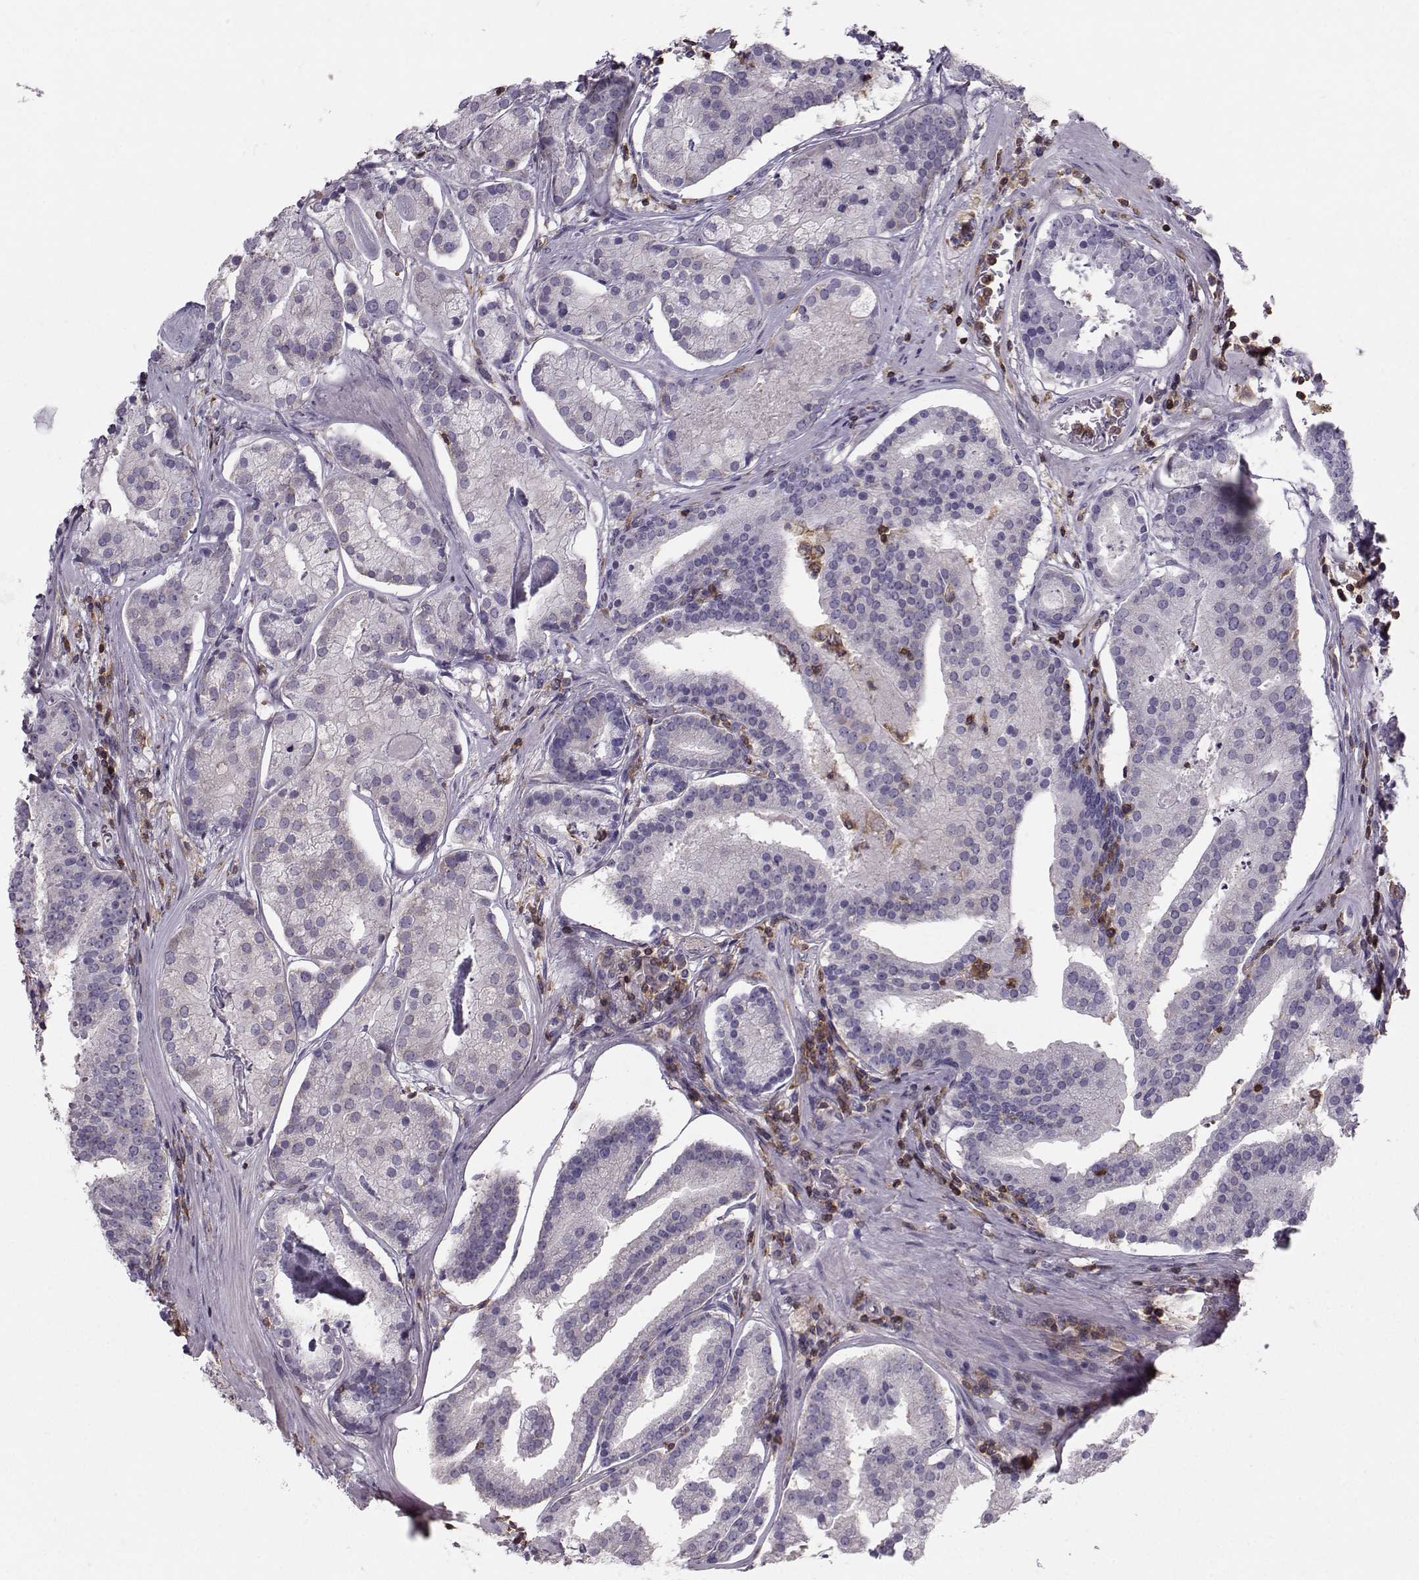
{"staining": {"intensity": "negative", "quantity": "none", "location": "none"}, "tissue": "prostate cancer", "cell_type": "Tumor cells", "image_type": "cancer", "snomed": [{"axis": "morphology", "description": "Adenocarcinoma, NOS"}, {"axis": "topography", "description": "Prostate and seminal vesicle, NOS"}, {"axis": "topography", "description": "Prostate"}], "caption": "Immunohistochemistry (IHC) of human prostate cancer (adenocarcinoma) exhibits no staining in tumor cells.", "gene": "ZBTB32", "patient": {"sex": "male", "age": 44}}